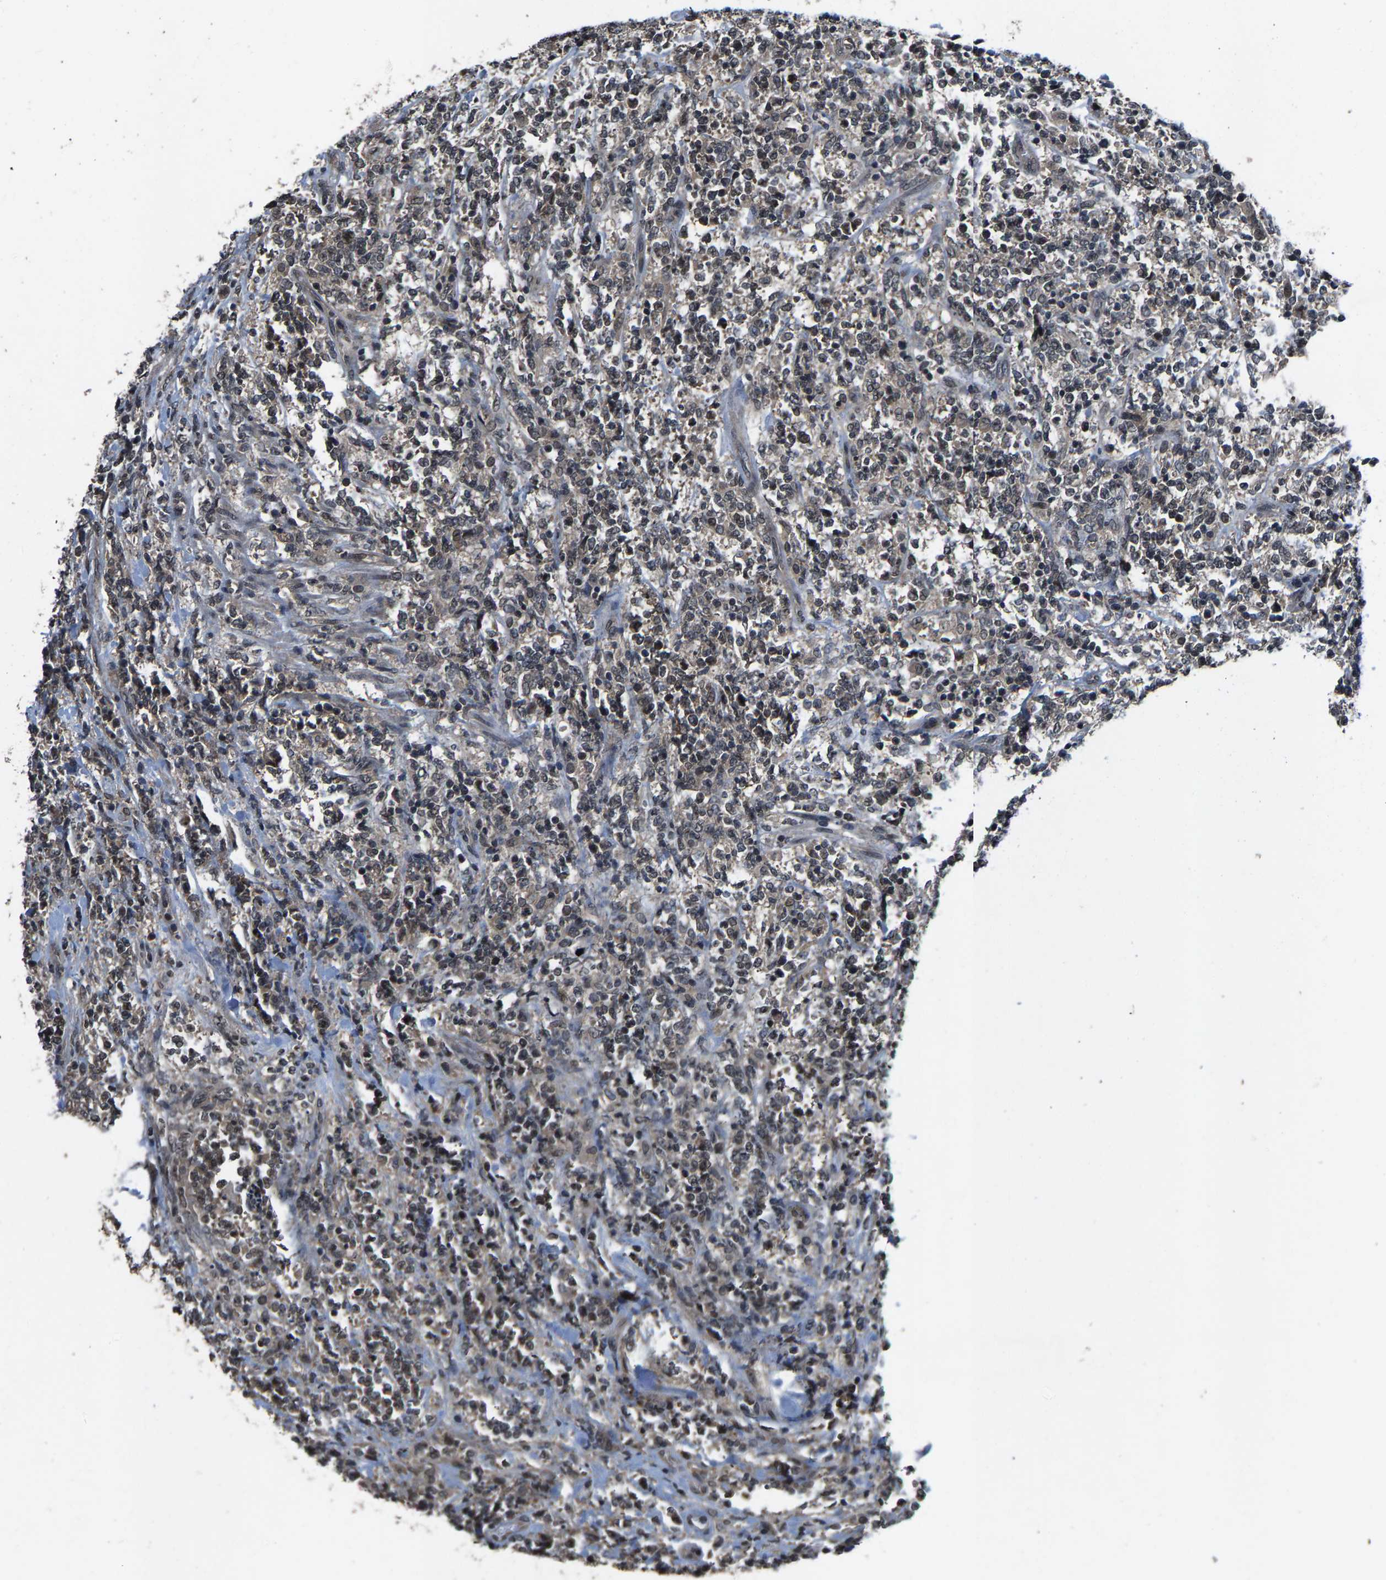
{"staining": {"intensity": "weak", "quantity": "<25%", "location": "nuclear"}, "tissue": "lymphoma", "cell_type": "Tumor cells", "image_type": "cancer", "snomed": [{"axis": "morphology", "description": "Malignant lymphoma, non-Hodgkin's type, High grade"}, {"axis": "topography", "description": "Soft tissue"}], "caption": "The photomicrograph displays no staining of tumor cells in malignant lymphoma, non-Hodgkin's type (high-grade).", "gene": "HUWE1", "patient": {"sex": "male", "age": 18}}